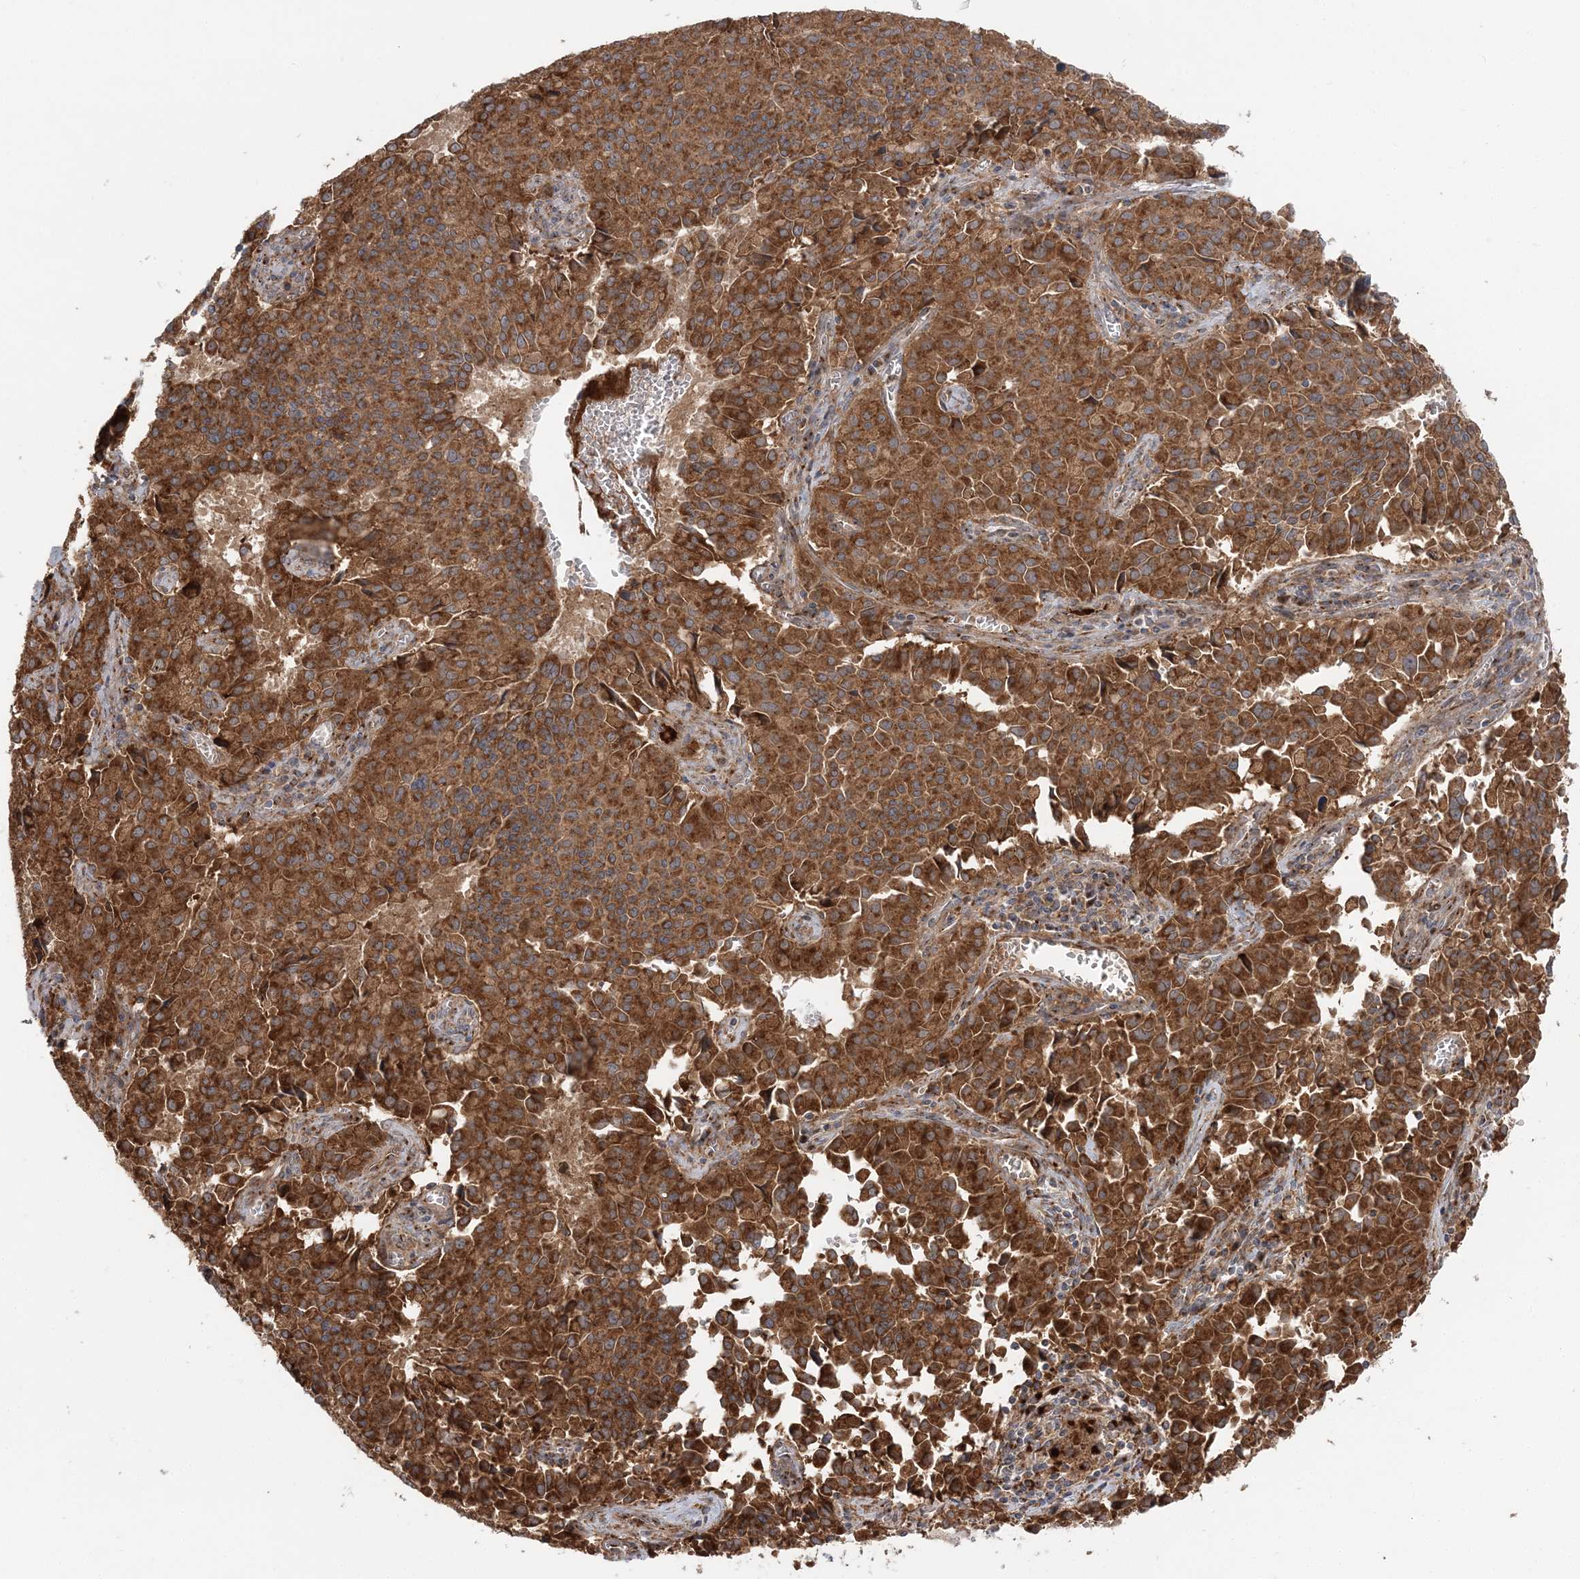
{"staining": {"intensity": "strong", "quantity": ">75%", "location": "cytoplasmic/membranous"}, "tissue": "pancreatic cancer", "cell_type": "Tumor cells", "image_type": "cancer", "snomed": [{"axis": "morphology", "description": "Adenocarcinoma, NOS"}, {"axis": "topography", "description": "Pancreas"}], "caption": "A brown stain highlights strong cytoplasmic/membranous expression of a protein in human adenocarcinoma (pancreatic) tumor cells.", "gene": "ABCC3", "patient": {"sex": "male", "age": 65}}